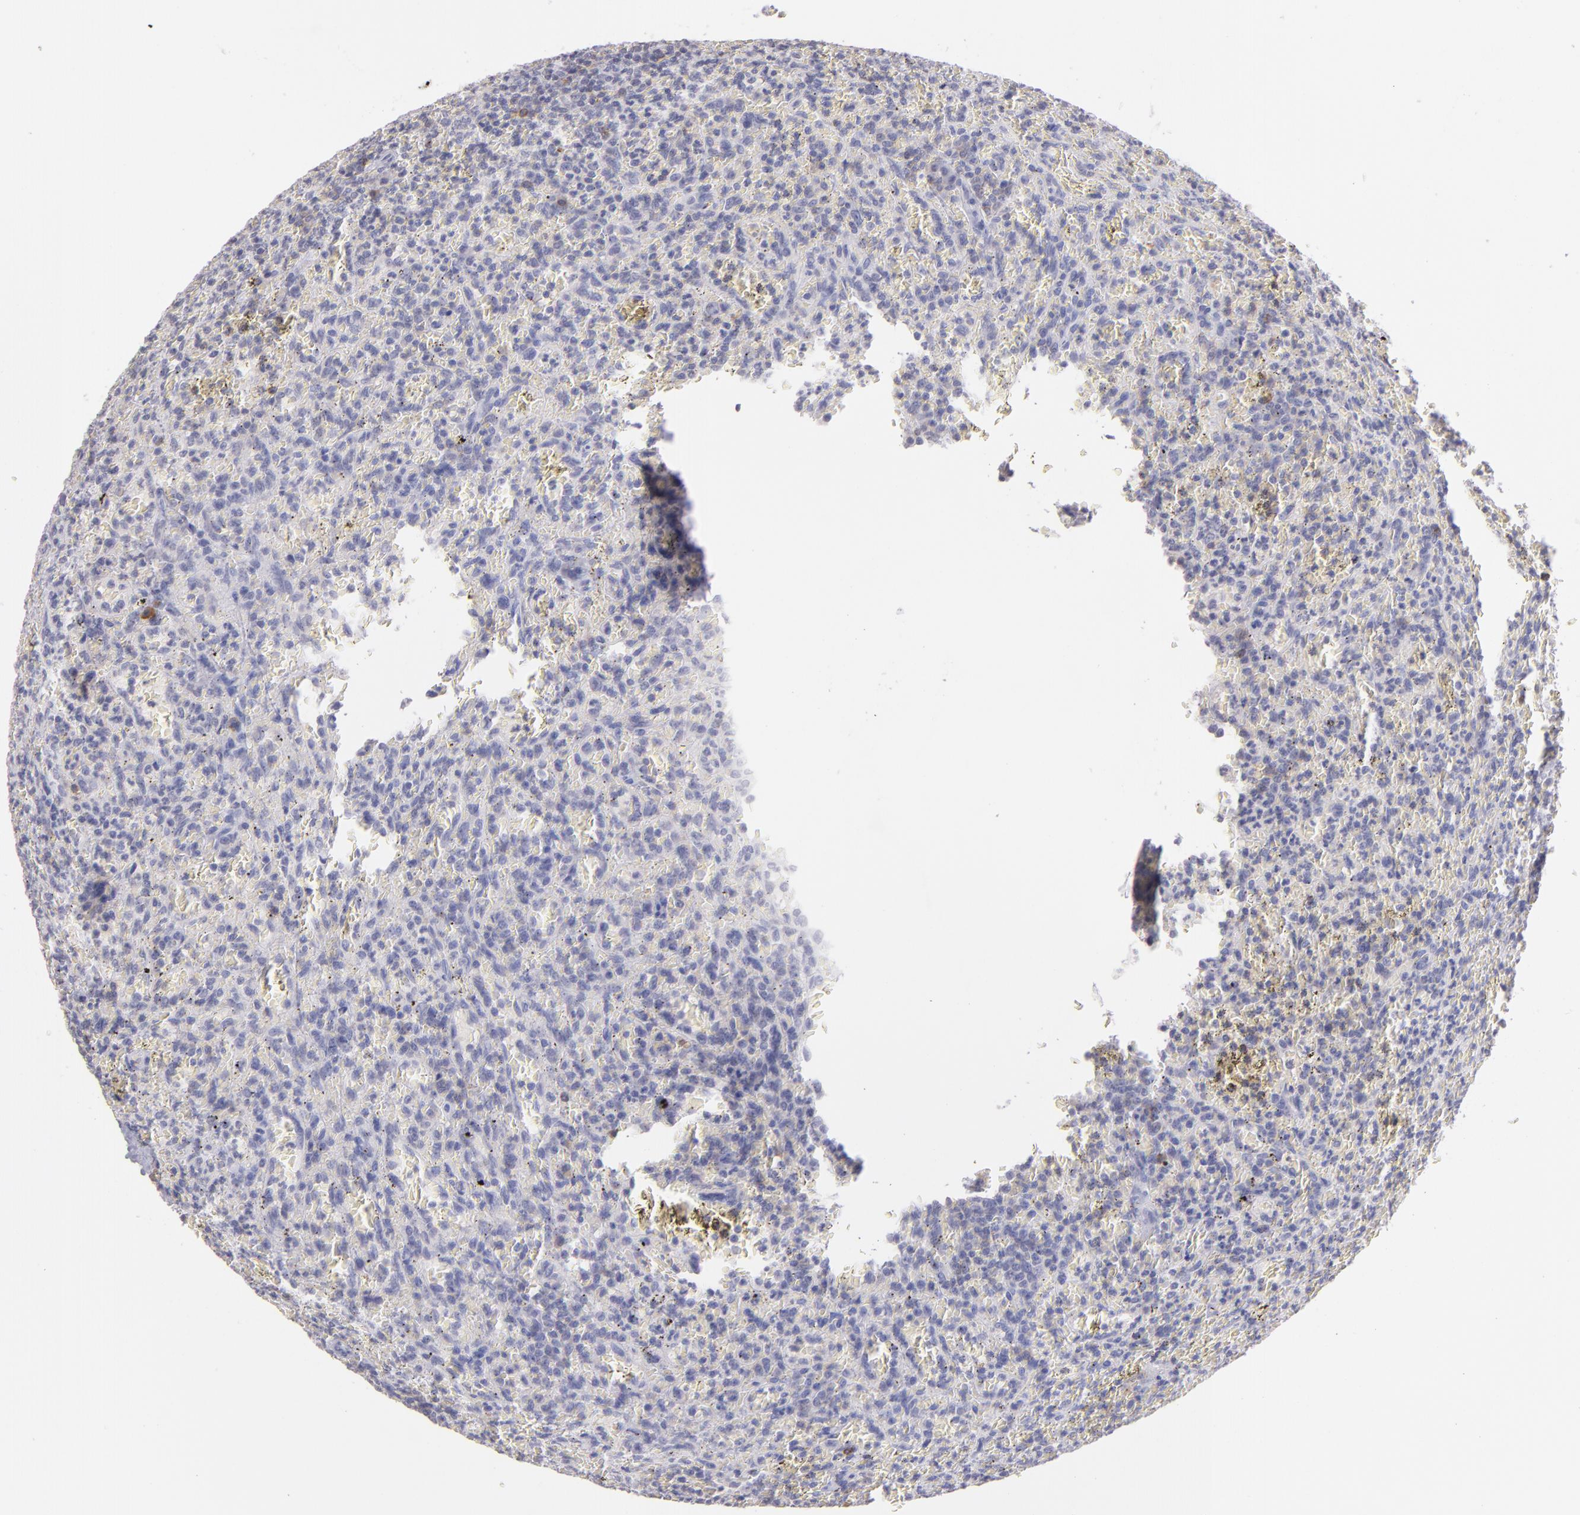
{"staining": {"intensity": "negative", "quantity": "none", "location": "none"}, "tissue": "lymphoma", "cell_type": "Tumor cells", "image_type": "cancer", "snomed": [{"axis": "morphology", "description": "Malignant lymphoma, non-Hodgkin's type, Low grade"}, {"axis": "topography", "description": "Spleen"}], "caption": "Tumor cells are negative for protein expression in human lymphoma.", "gene": "IL2RA", "patient": {"sex": "female", "age": 64}}